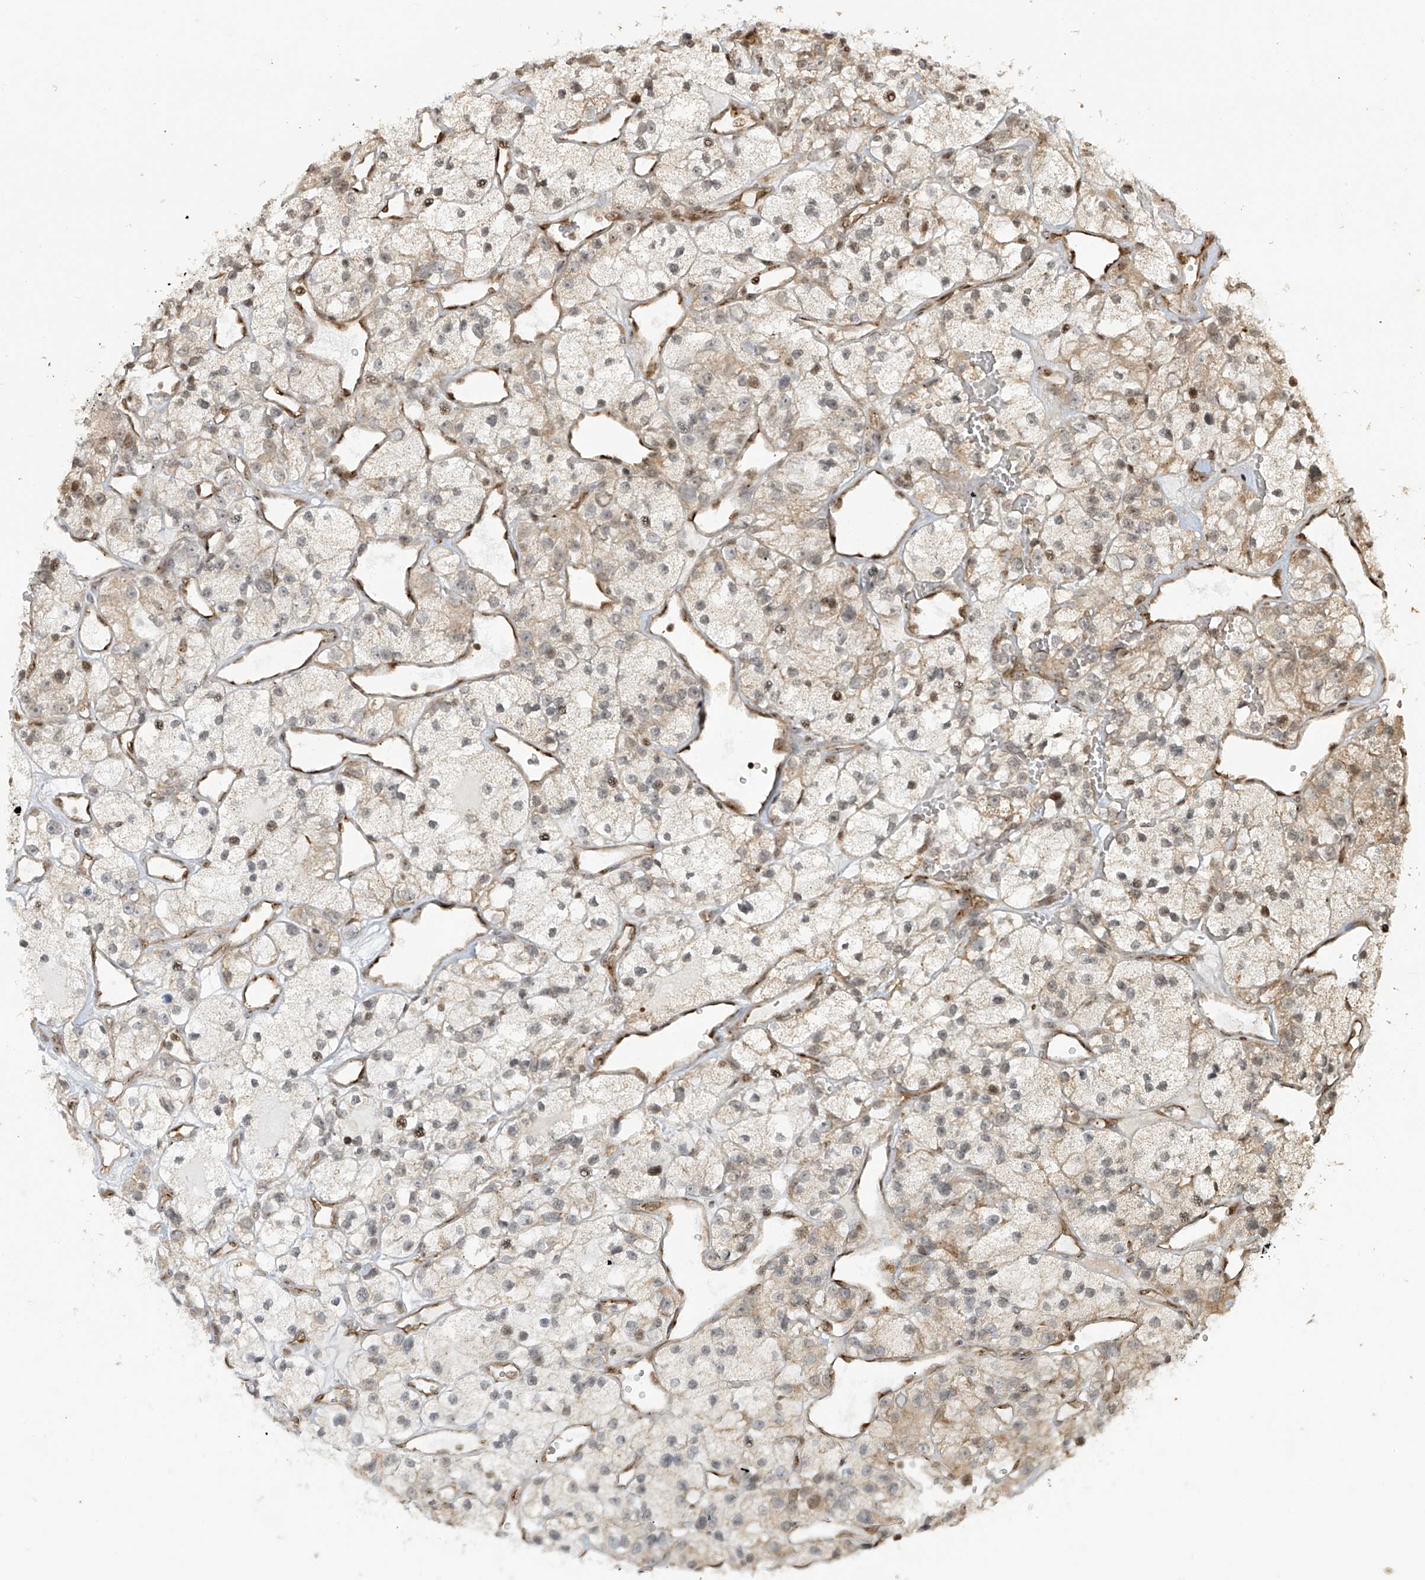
{"staining": {"intensity": "weak", "quantity": "<25%", "location": "cytoplasmic/membranous,nuclear"}, "tissue": "renal cancer", "cell_type": "Tumor cells", "image_type": "cancer", "snomed": [{"axis": "morphology", "description": "Adenocarcinoma, NOS"}, {"axis": "topography", "description": "Kidney"}], "caption": "Immunohistochemical staining of renal cancer (adenocarcinoma) reveals no significant positivity in tumor cells.", "gene": "VMP1", "patient": {"sex": "female", "age": 57}}